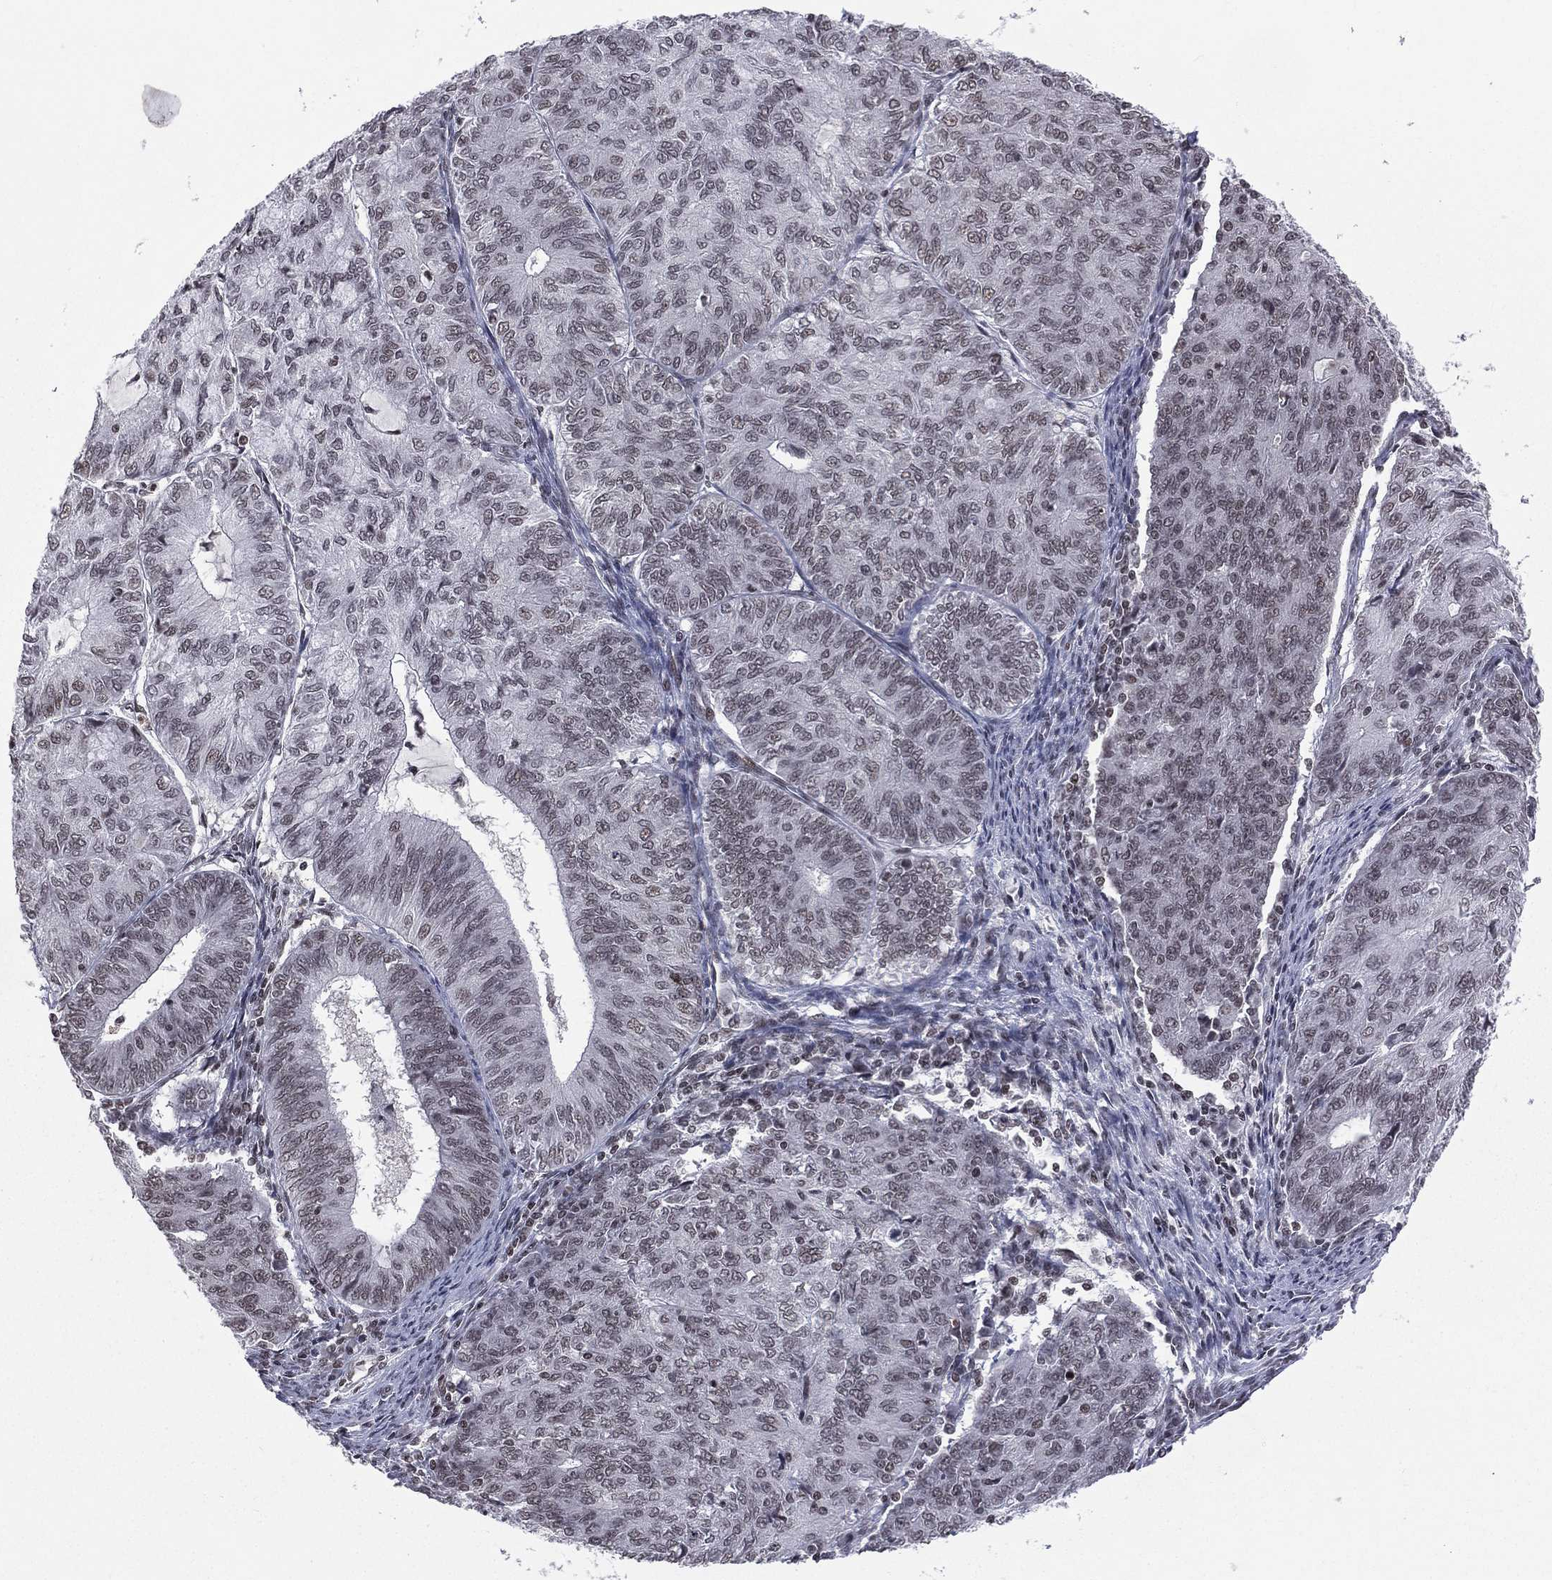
{"staining": {"intensity": "negative", "quantity": "none", "location": "none"}, "tissue": "endometrial cancer", "cell_type": "Tumor cells", "image_type": "cancer", "snomed": [{"axis": "morphology", "description": "Adenocarcinoma, NOS"}, {"axis": "topography", "description": "Endometrium"}], "caption": "Tumor cells show no significant protein expression in endometrial cancer. (DAB immunohistochemistry, high magnification).", "gene": "RFX7", "patient": {"sex": "female", "age": 82}}